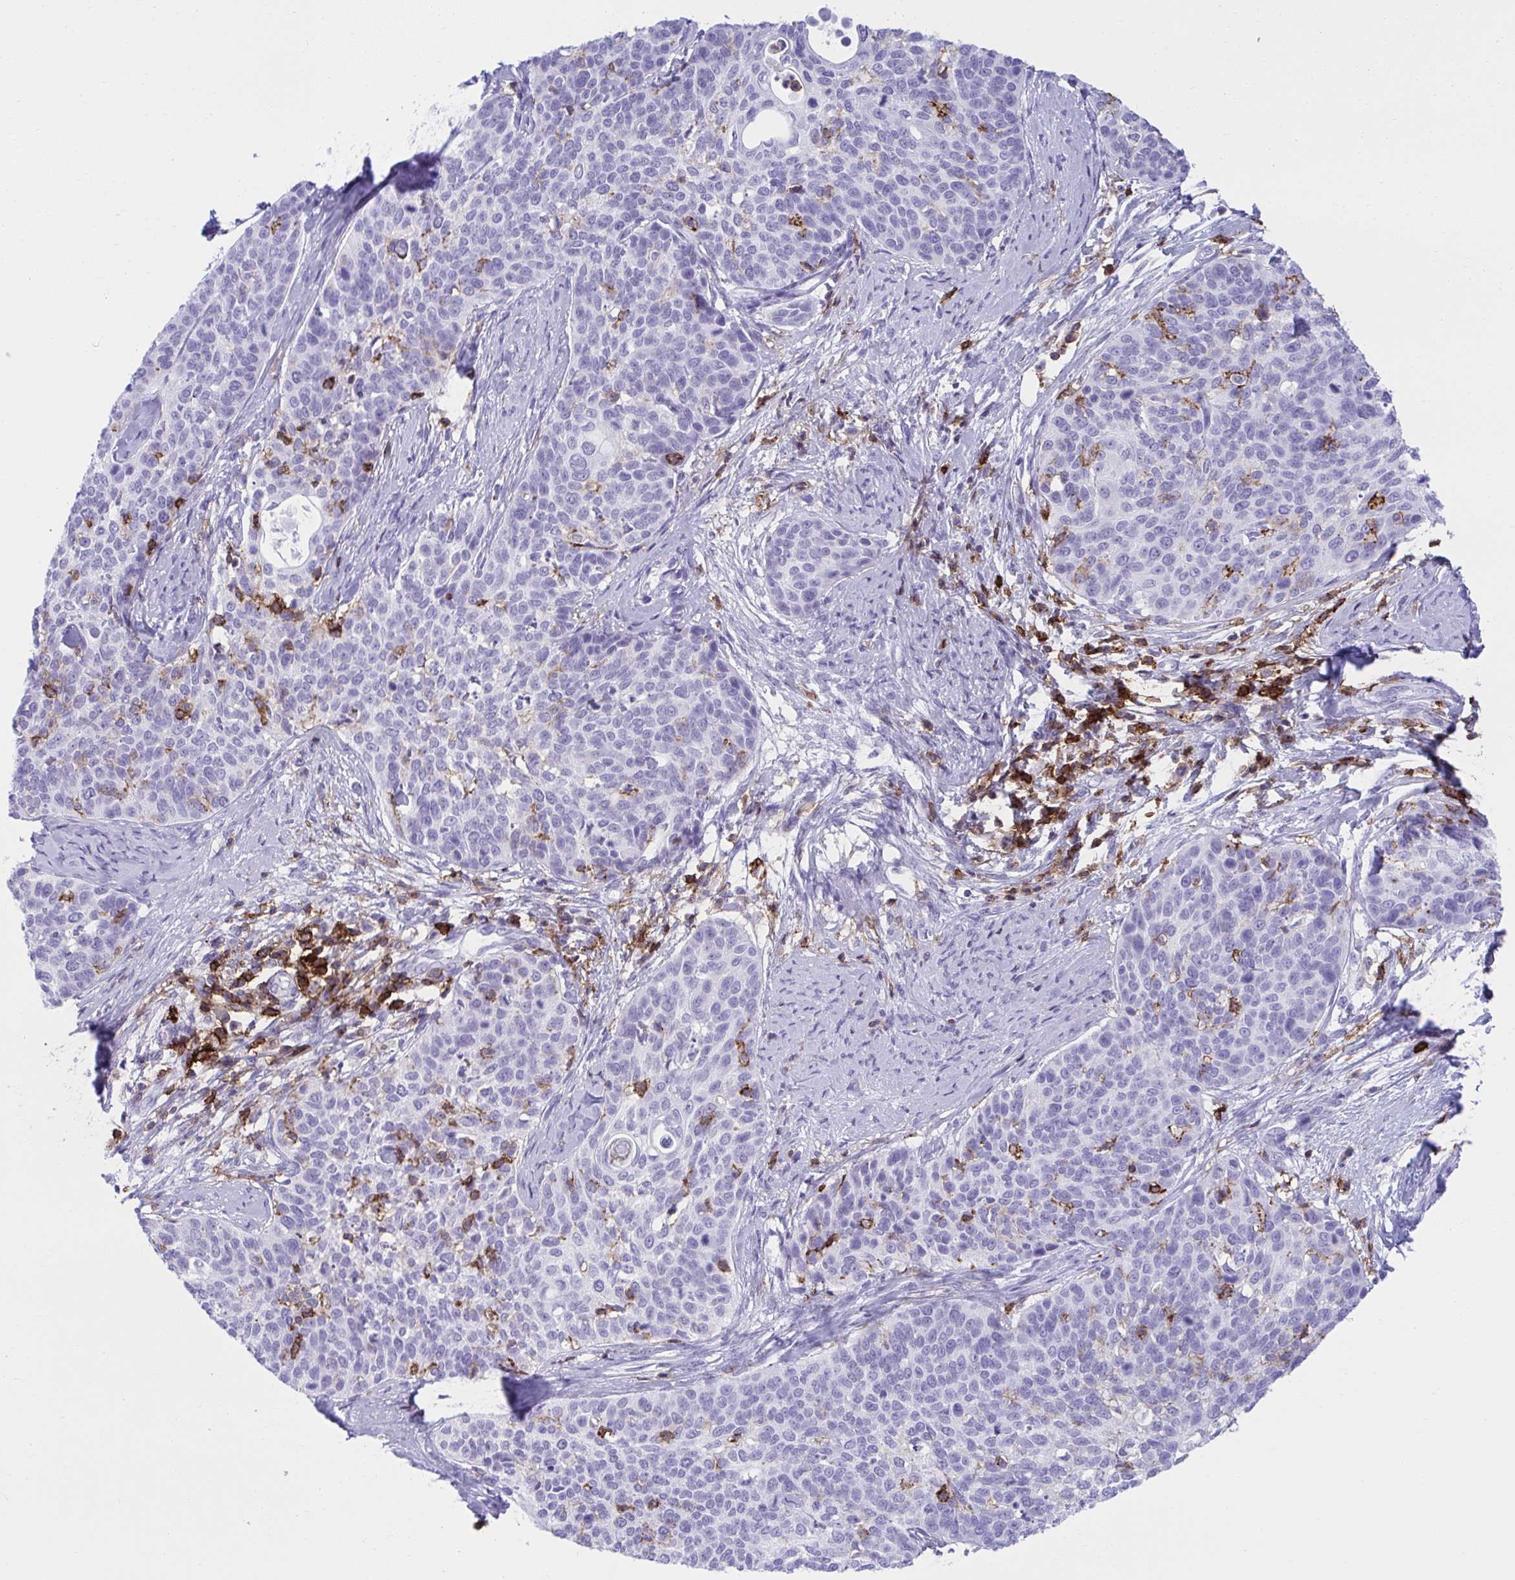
{"staining": {"intensity": "negative", "quantity": "none", "location": "none"}, "tissue": "cervical cancer", "cell_type": "Tumor cells", "image_type": "cancer", "snomed": [{"axis": "morphology", "description": "Squamous cell carcinoma, NOS"}, {"axis": "topography", "description": "Cervix"}], "caption": "This is an immunohistochemistry (IHC) histopathology image of human cervical cancer. There is no positivity in tumor cells.", "gene": "SPN", "patient": {"sex": "female", "age": 69}}